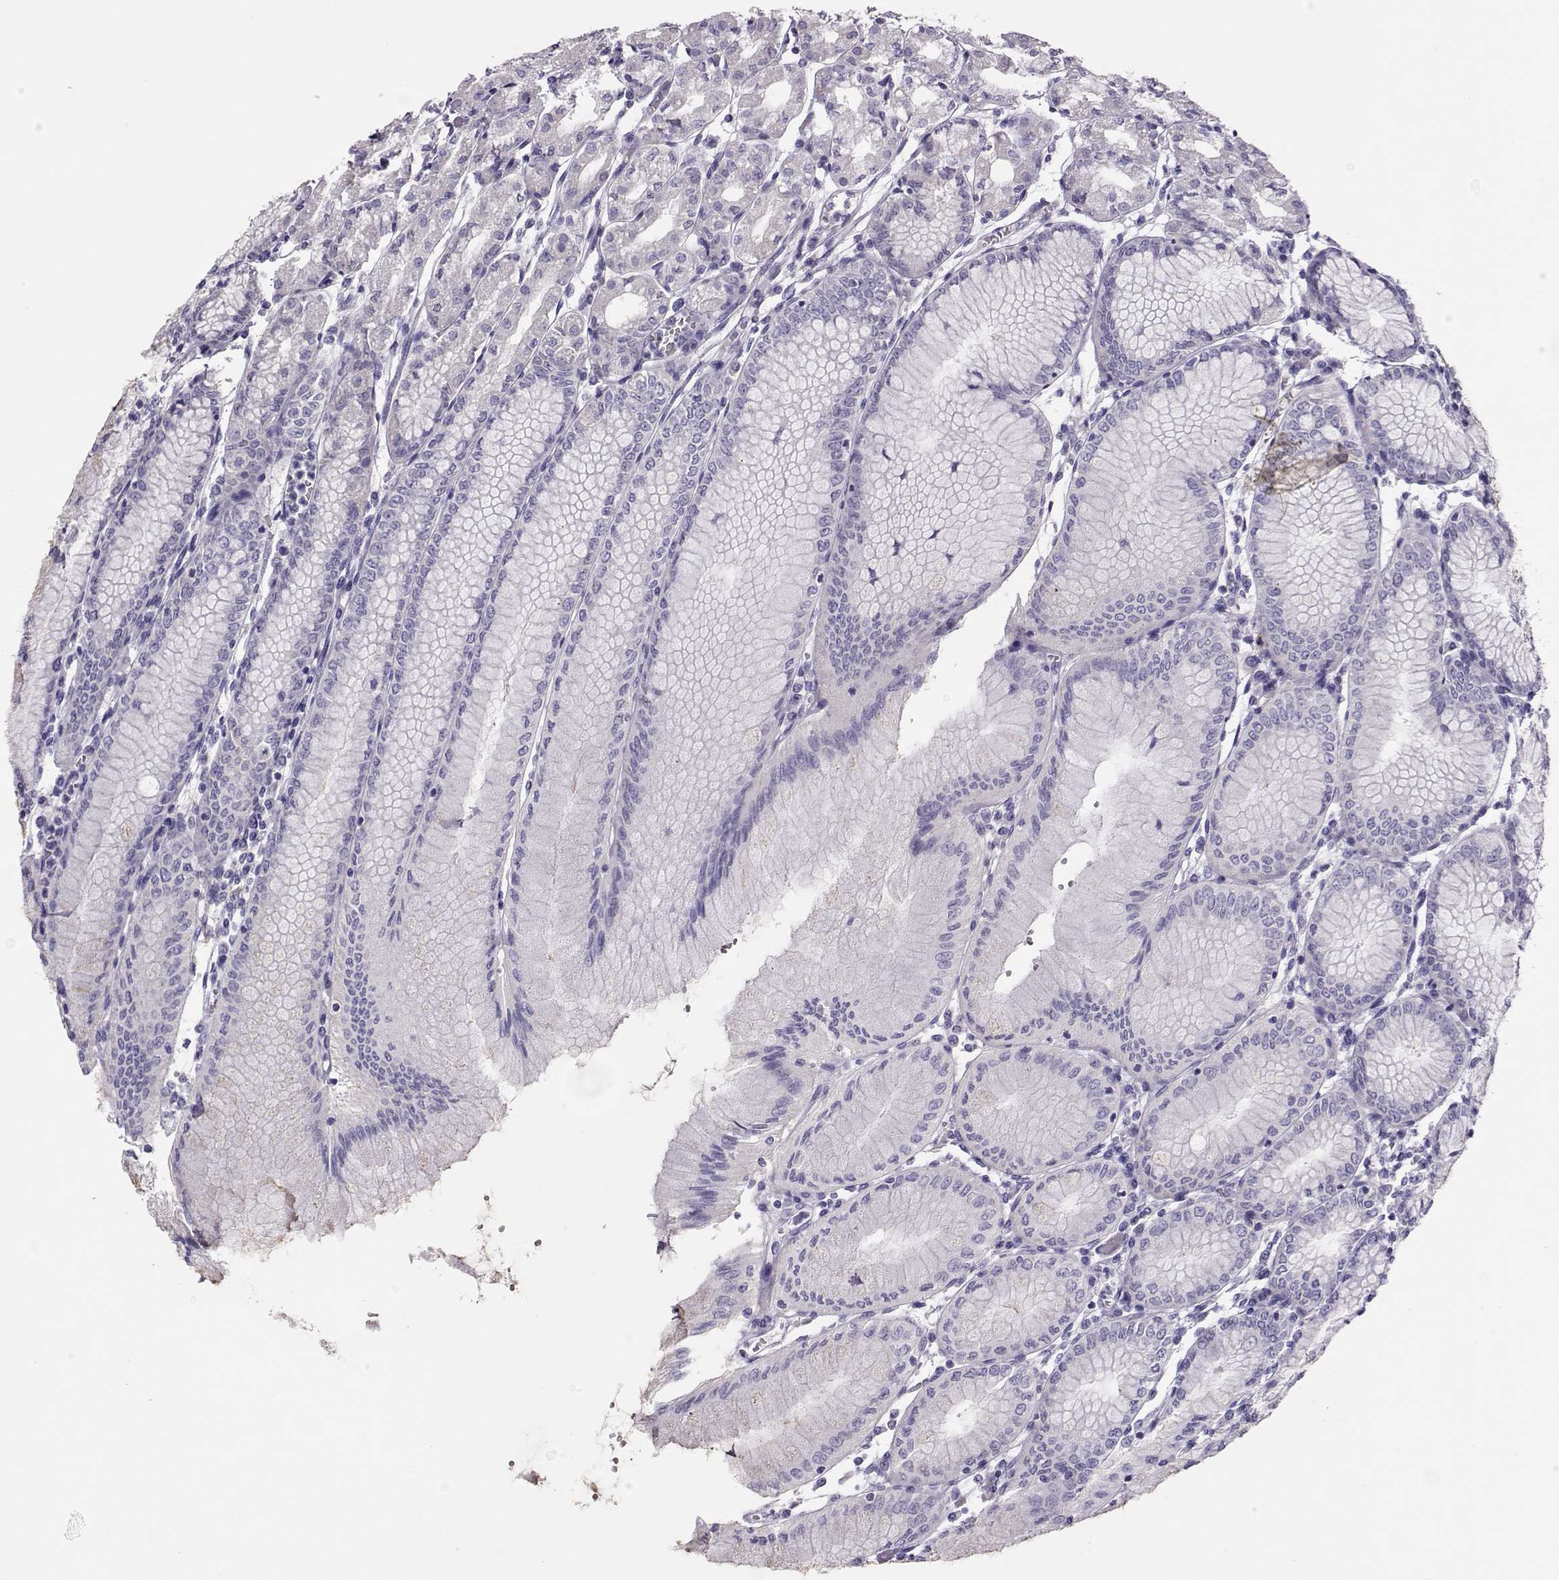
{"staining": {"intensity": "negative", "quantity": "none", "location": "none"}, "tissue": "stomach", "cell_type": "Glandular cells", "image_type": "normal", "snomed": [{"axis": "morphology", "description": "Normal tissue, NOS"}, {"axis": "topography", "description": "Skeletal muscle"}, {"axis": "topography", "description": "Stomach"}], "caption": "IHC image of normal stomach stained for a protein (brown), which demonstrates no expression in glandular cells. (Brightfield microscopy of DAB immunohistochemistry at high magnification).", "gene": "LINGO1", "patient": {"sex": "female", "age": 57}}